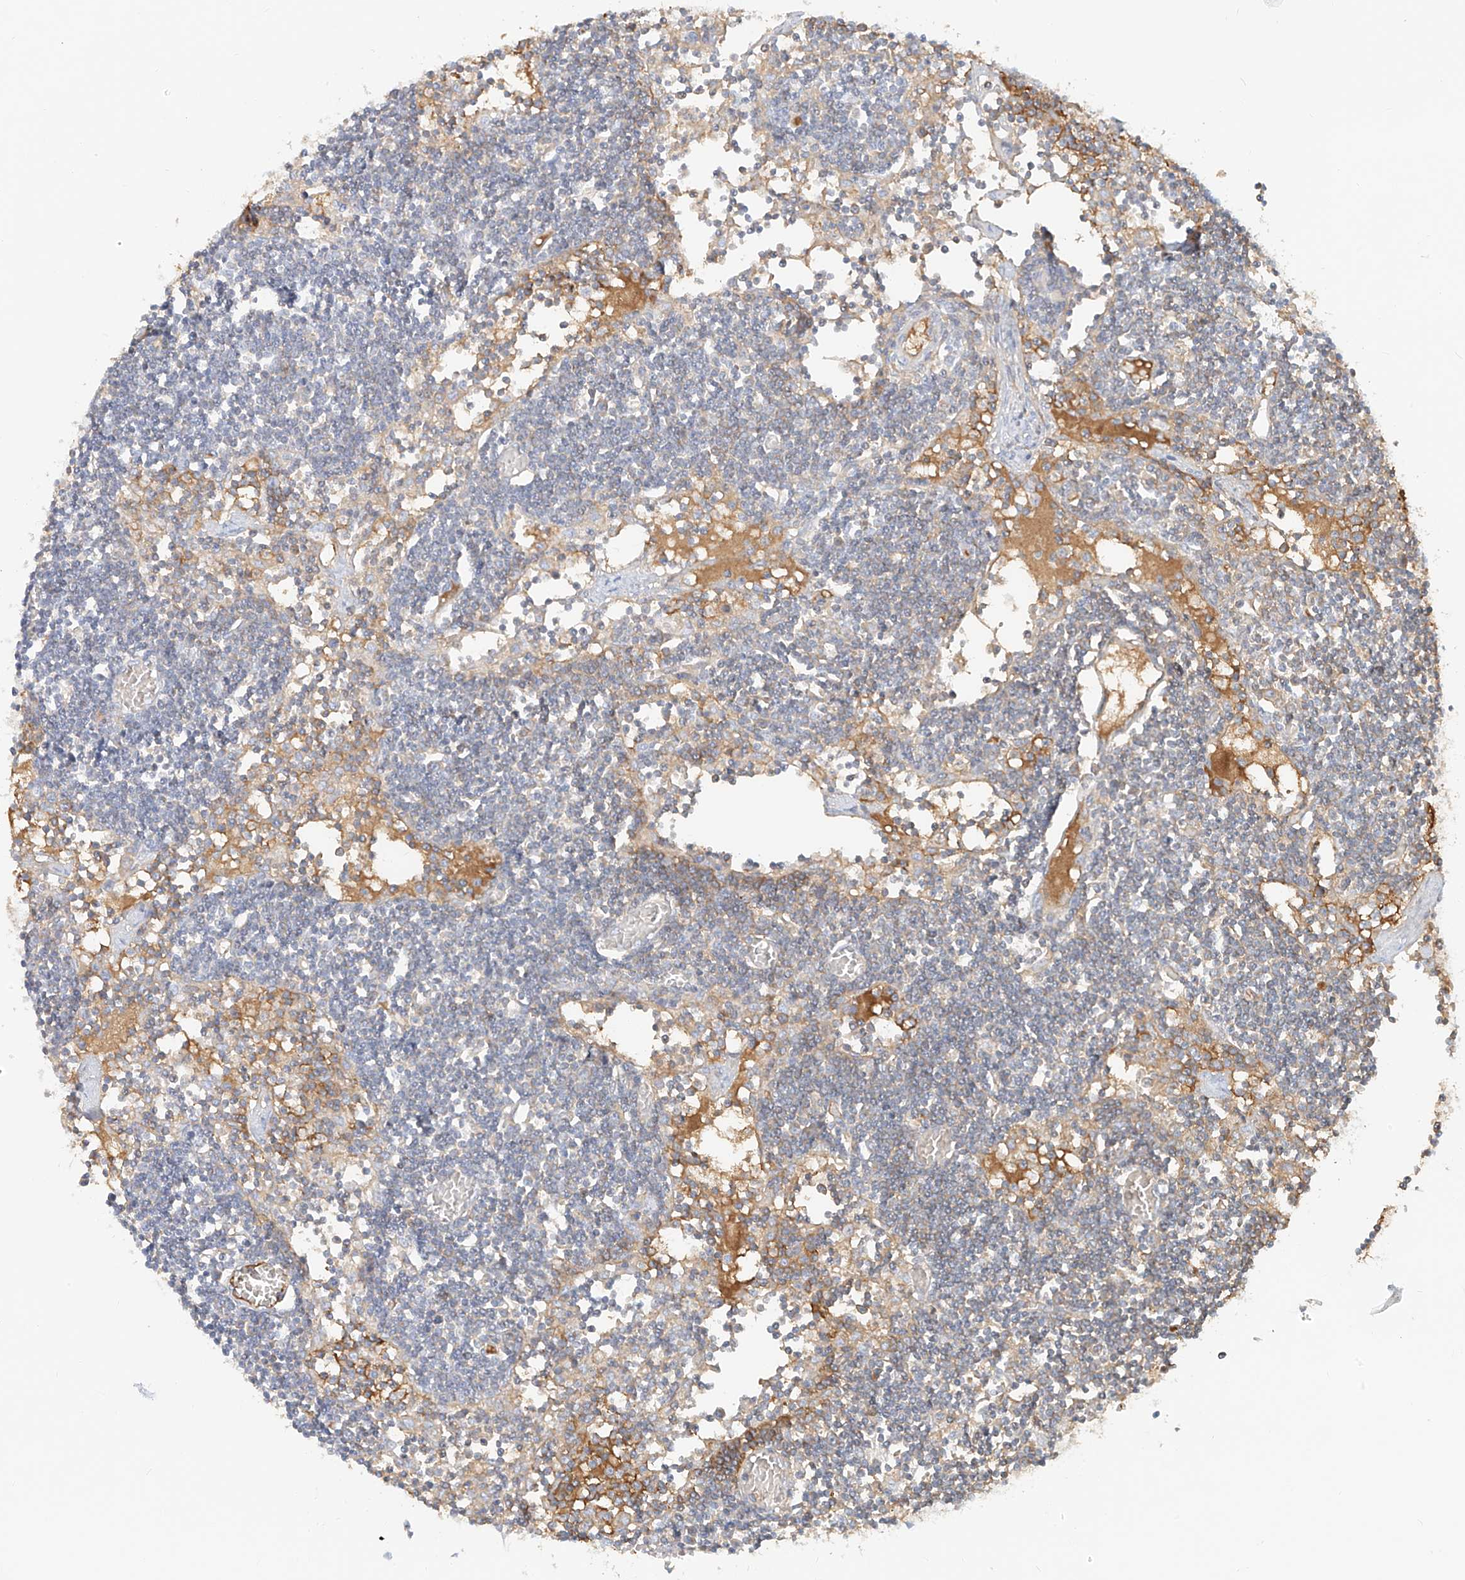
{"staining": {"intensity": "negative", "quantity": "none", "location": "none"}, "tissue": "lymph node", "cell_type": "Germinal center cells", "image_type": "normal", "snomed": [{"axis": "morphology", "description": "Normal tissue, NOS"}, {"axis": "topography", "description": "Lymph node"}], "caption": "This is a photomicrograph of immunohistochemistry (IHC) staining of unremarkable lymph node, which shows no staining in germinal center cells. (DAB IHC, high magnification).", "gene": "OCSTAMP", "patient": {"sex": "female", "age": 11}}